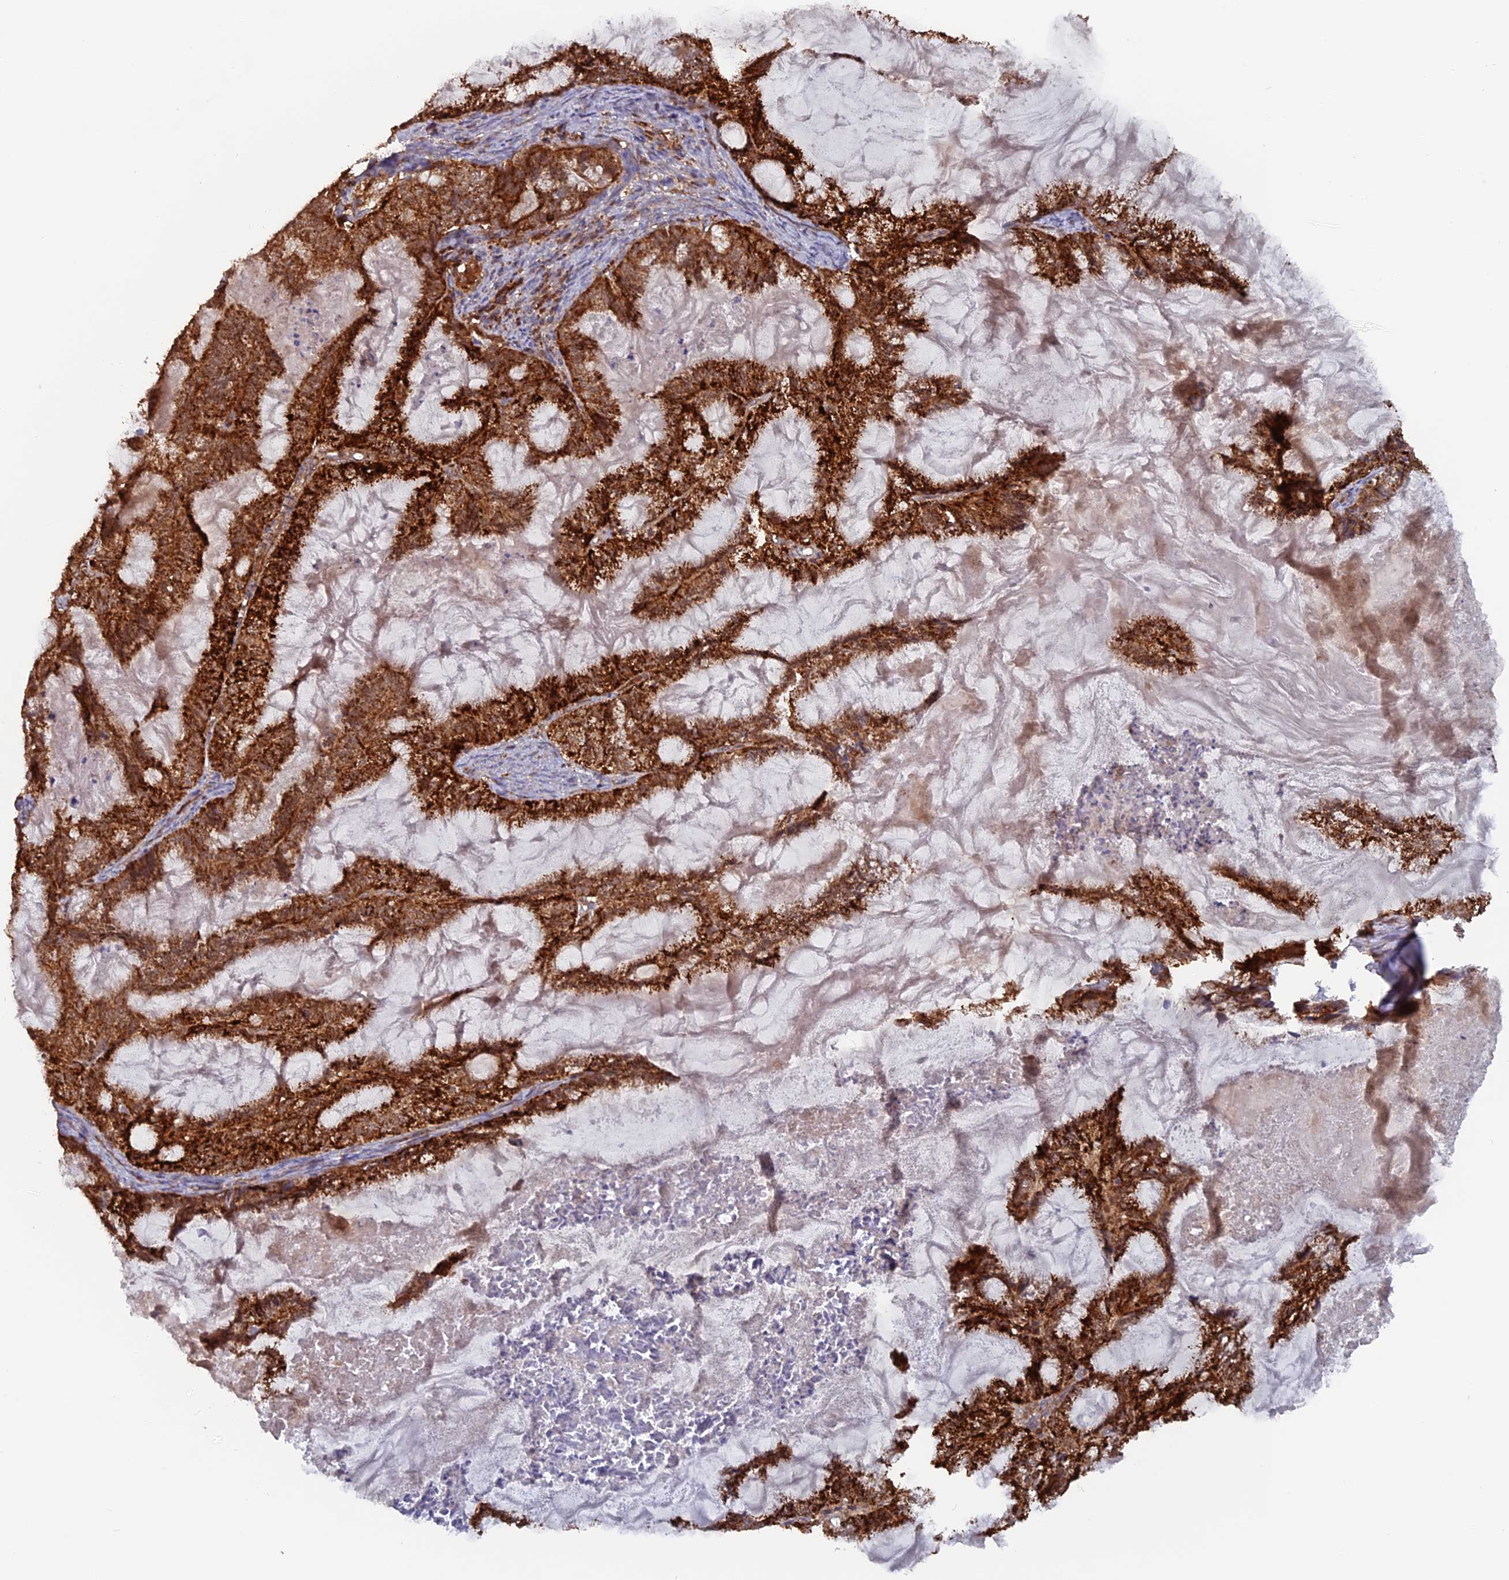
{"staining": {"intensity": "strong", "quantity": ">75%", "location": "cytoplasmic/membranous"}, "tissue": "endometrial cancer", "cell_type": "Tumor cells", "image_type": "cancer", "snomed": [{"axis": "morphology", "description": "Adenocarcinoma, NOS"}, {"axis": "topography", "description": "Endometrium"}], "caption": "This histopathology image demonstrates IHC staining of human endometrial cancer, with high strong cytoplasmic/membranous positivity in approximately >75% of tumor cells.", "gene": "DTYMK", "patient": {"sex": "female", "age": 86}}